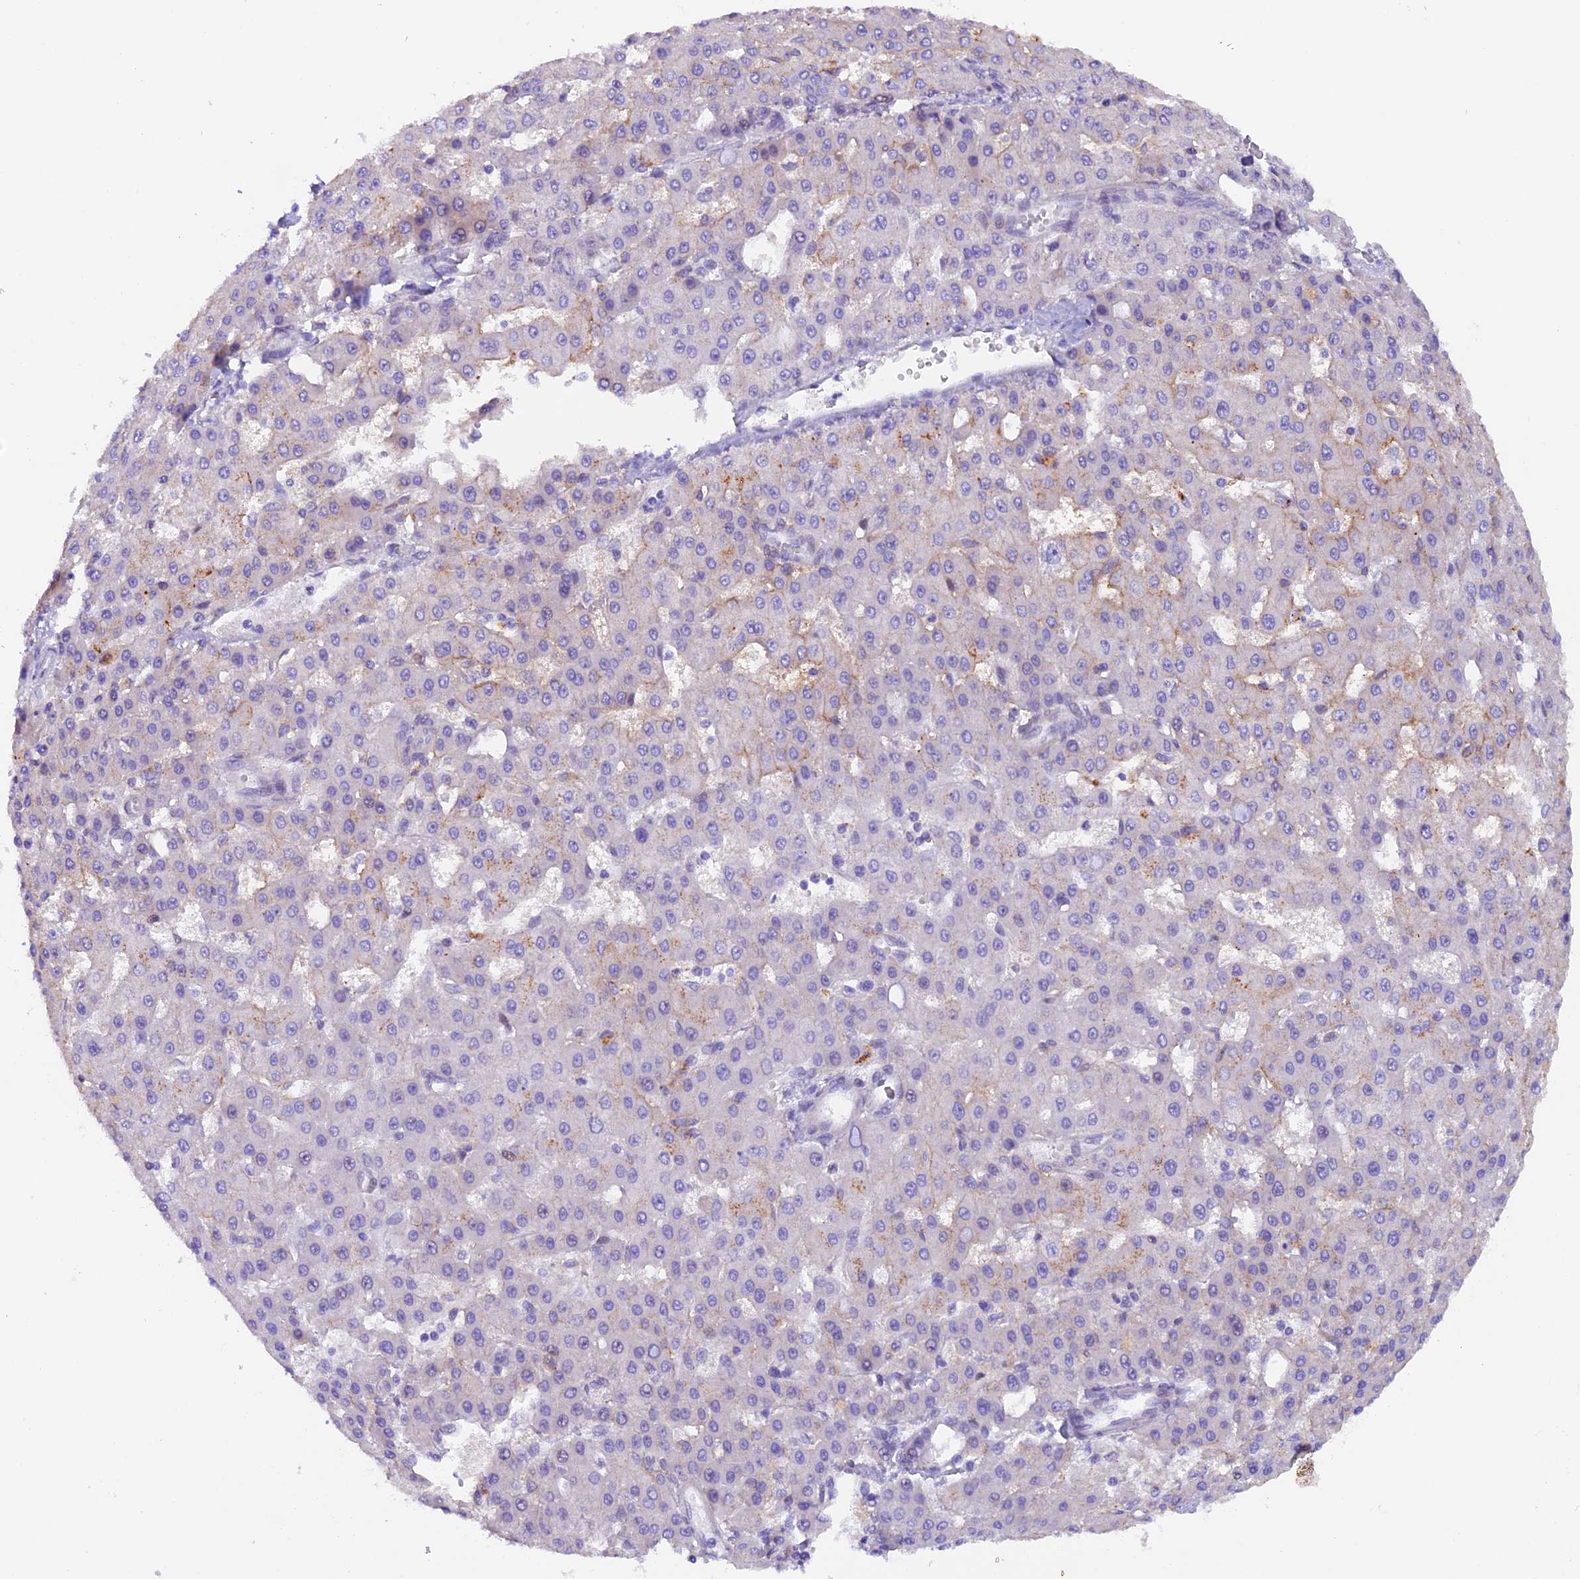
{"staining": {"intensity": "negative", "quantity": "none", "location": "none"}, "tissue": "liver cancer", "cell_type": "Tumor cells", "image_type": "cancer", "snomed": [{"axis": "morphology", "description": "Carcinoma, Hepatocellular, NOS"}, {"axis": "topography", "description": "Liver"}], "caption": "DAB (3,3'-diaminobenzidine) immunohistochemical staining of liver cancer (hepatocellular carcinoma) reveals no significant positivity in tumor cells.", "gene": "NCK2", "patient": {"sex": "male", "age": 47}}